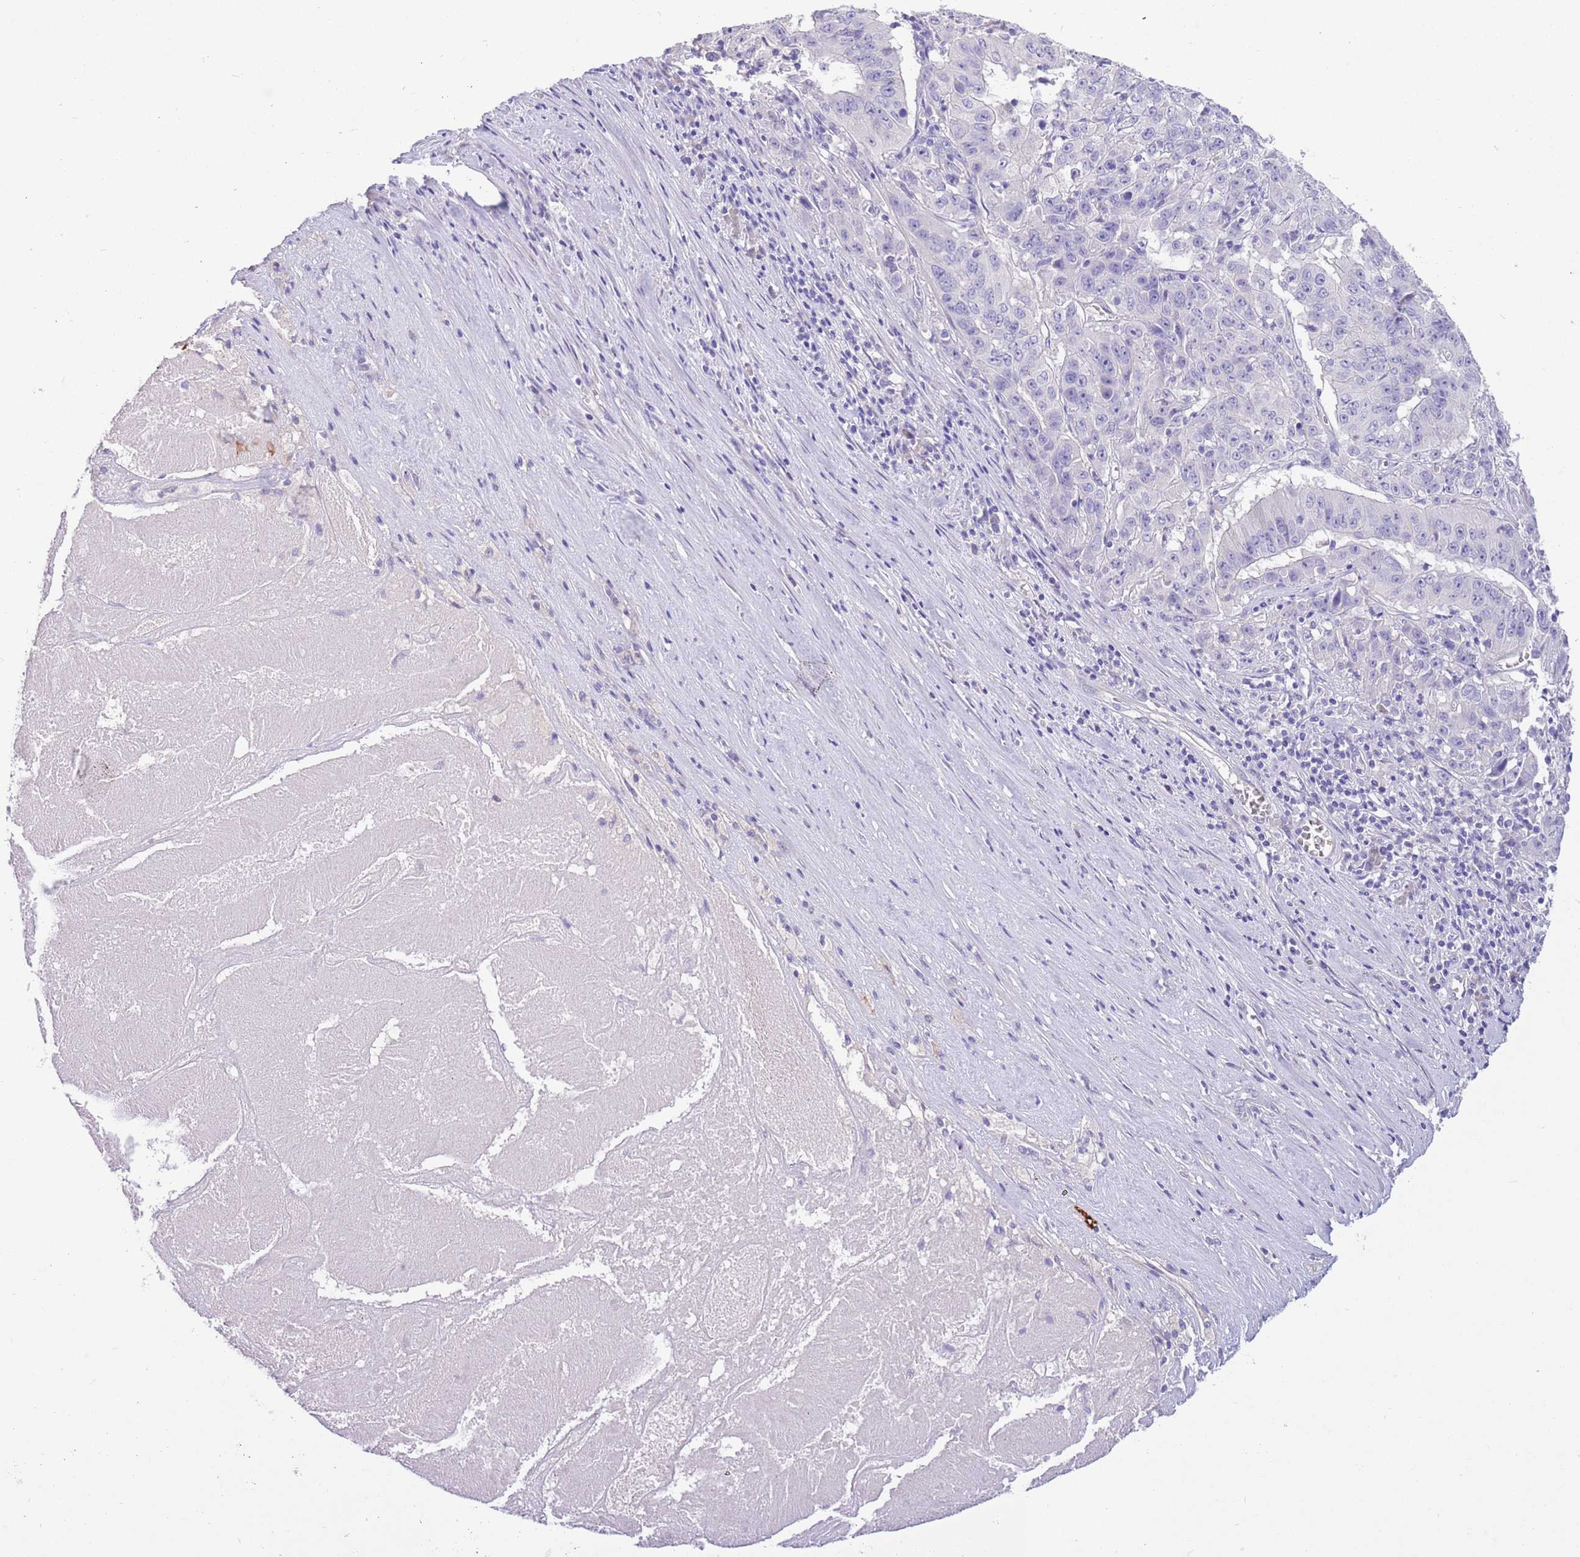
{"staining": {"intensity": "negative", "quantity": "none", "location": "none"}, "tissue": "pancreatic cancer", "cell_type": "Tumor cells", "image_type": "cancer", "snomed": [{"axis": "morphology", "description": "Adenocarcinoma, NOS"}, {"axis": "topography", "description": "Pancreas"}], "caption": "Image shows no significant protein expression in tumor cells of pancreatic adenocarcinoma.", "gene": "SFTPA1", "patient": {"sex": "male", "age": 63}}